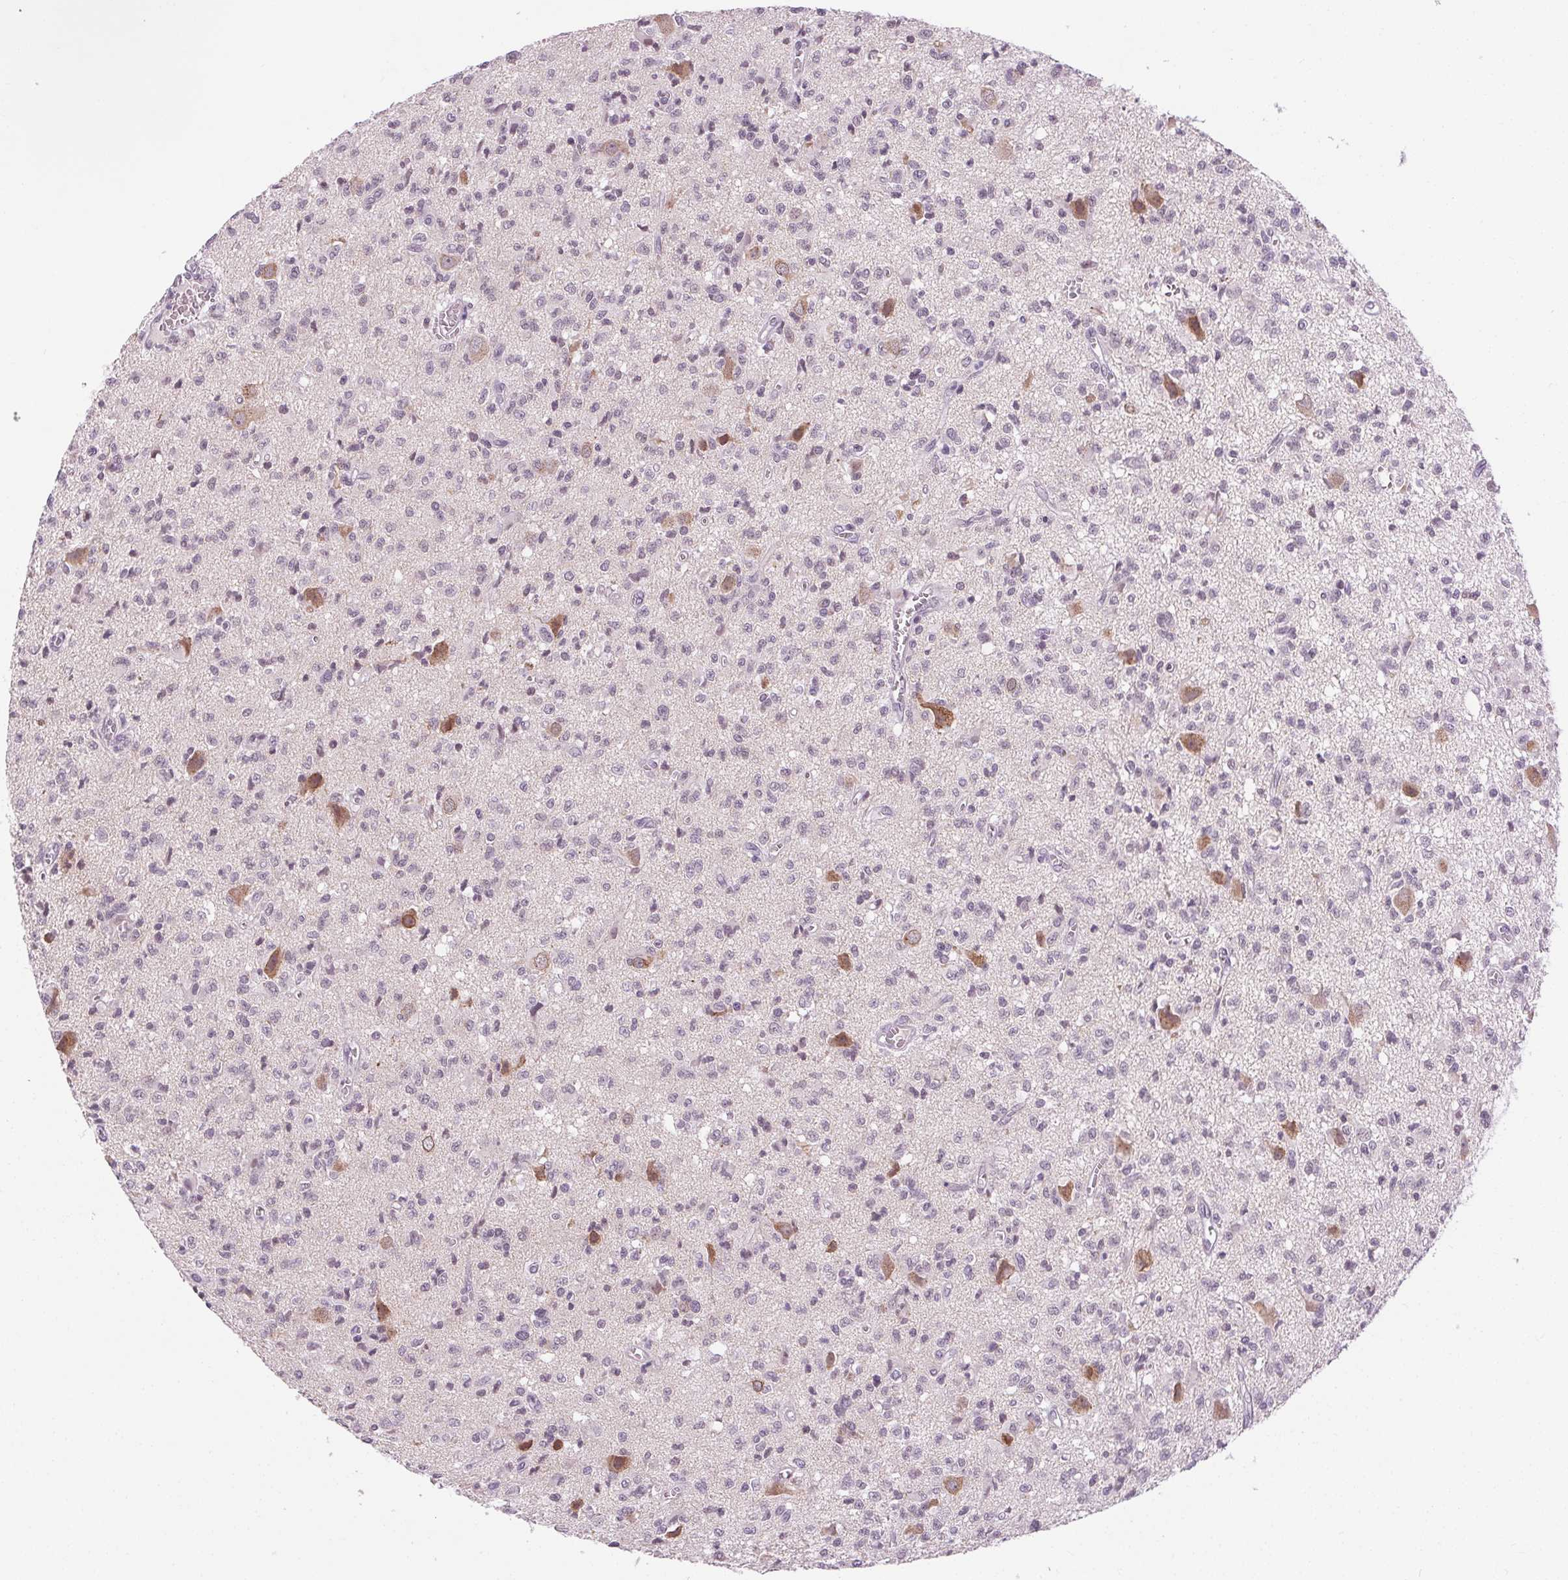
{"staining": {"intensity": "negative", "quantity": "none", "location": "none"}, "tissue": "glioma", "cell_type": "Tumor cells", "image_type": "cancer", "snomed": [{"axis": "morphology", "description": "Glioma, malignant, Low grade"}, {"axis": "topography", "description": "Brain"}], "caption": "The photomicrograph displays no staining of tumor cells in malignant glioma (low-grade).", "gene": "FAM168A", "patient": {"sex": "male", "age": 64}}